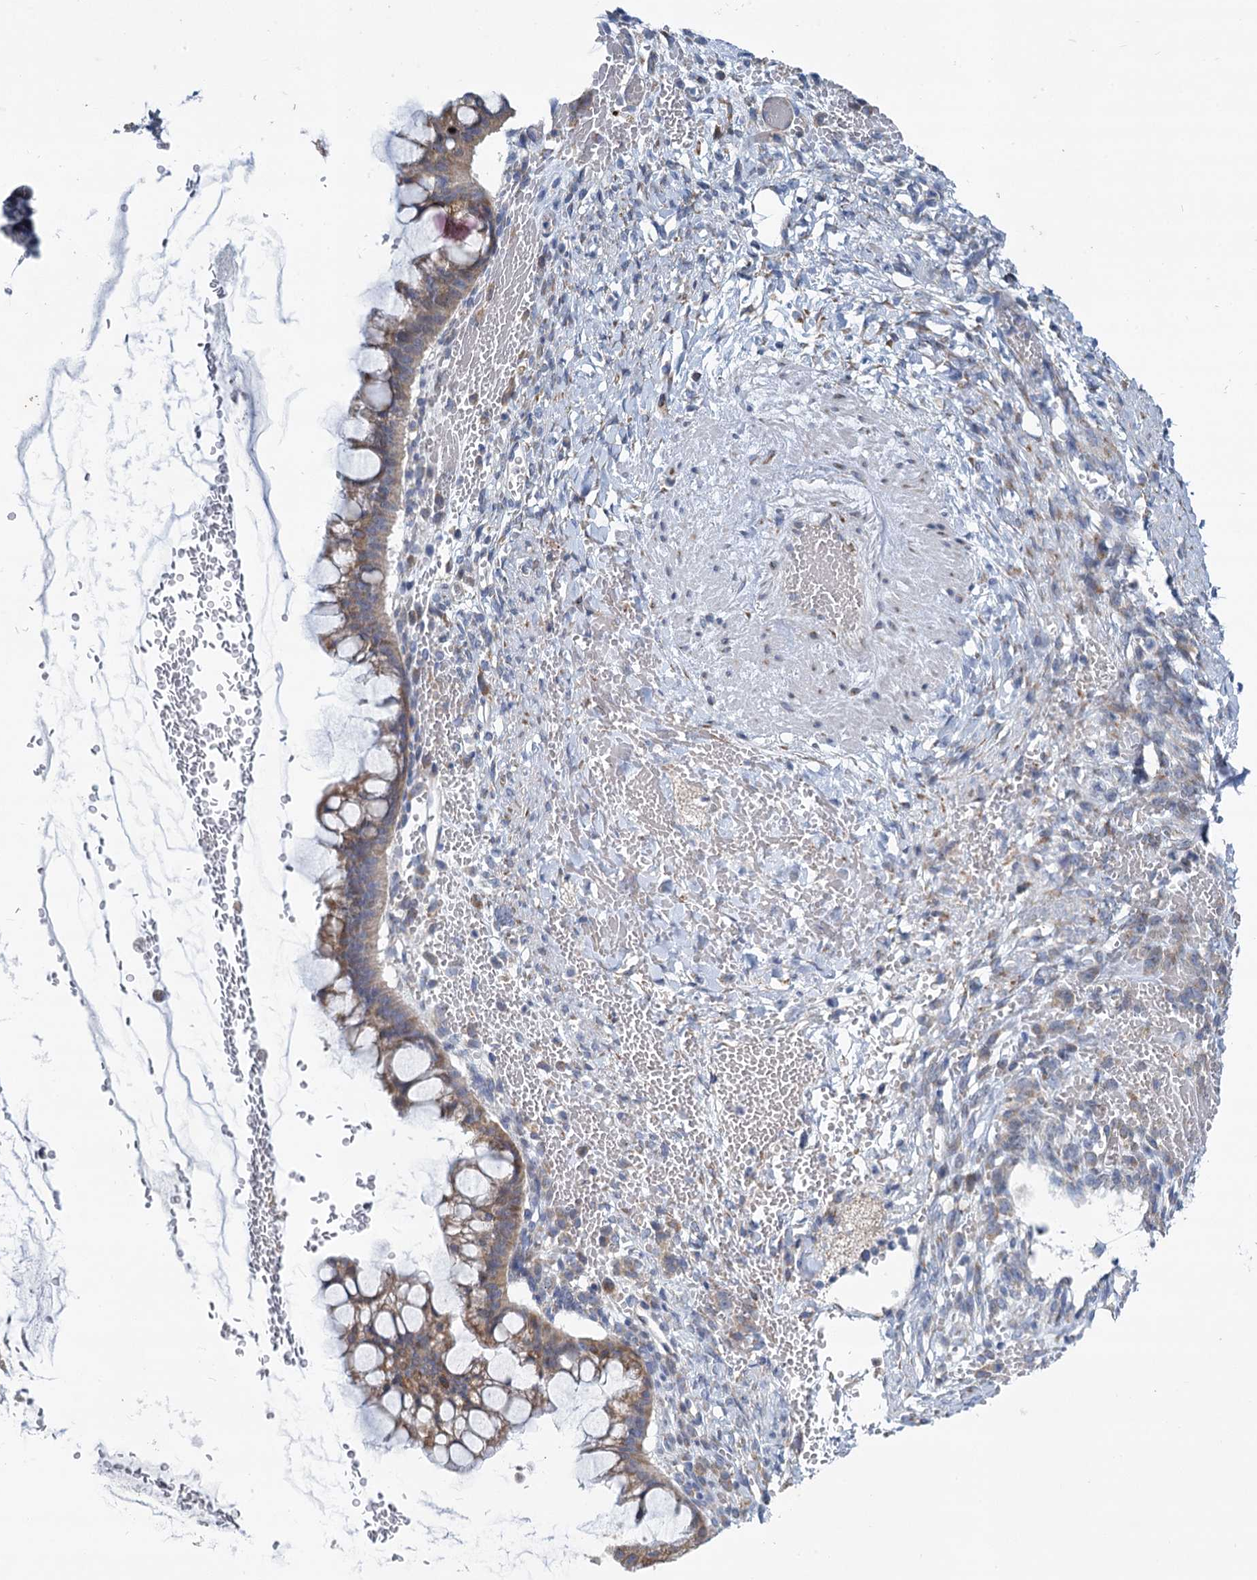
{"staining": {"intensity": "moderate", "quantity": "25%-75%", "location": "cytoplasmic/membranous"}, "tissue": "ovarian cancer", "cell_type": "Tumor cells", "image_type": "cancer", "snomed": [{"axis": "morphology", "description": "Cystadenocarcinoma, mucinous, NOS"}, {"axis": "topography", "description": "Ovary"}], "caption": "There is medium levels of moderate cytoplasmic/membranous positivity in tumor cells of mucinous cystadenocarcinoma (ovarian), as demonstrated by immunohistochemical staining (brown color).", "gene": "PRSS35", "patient": {"sex": "female", "age": 73}}